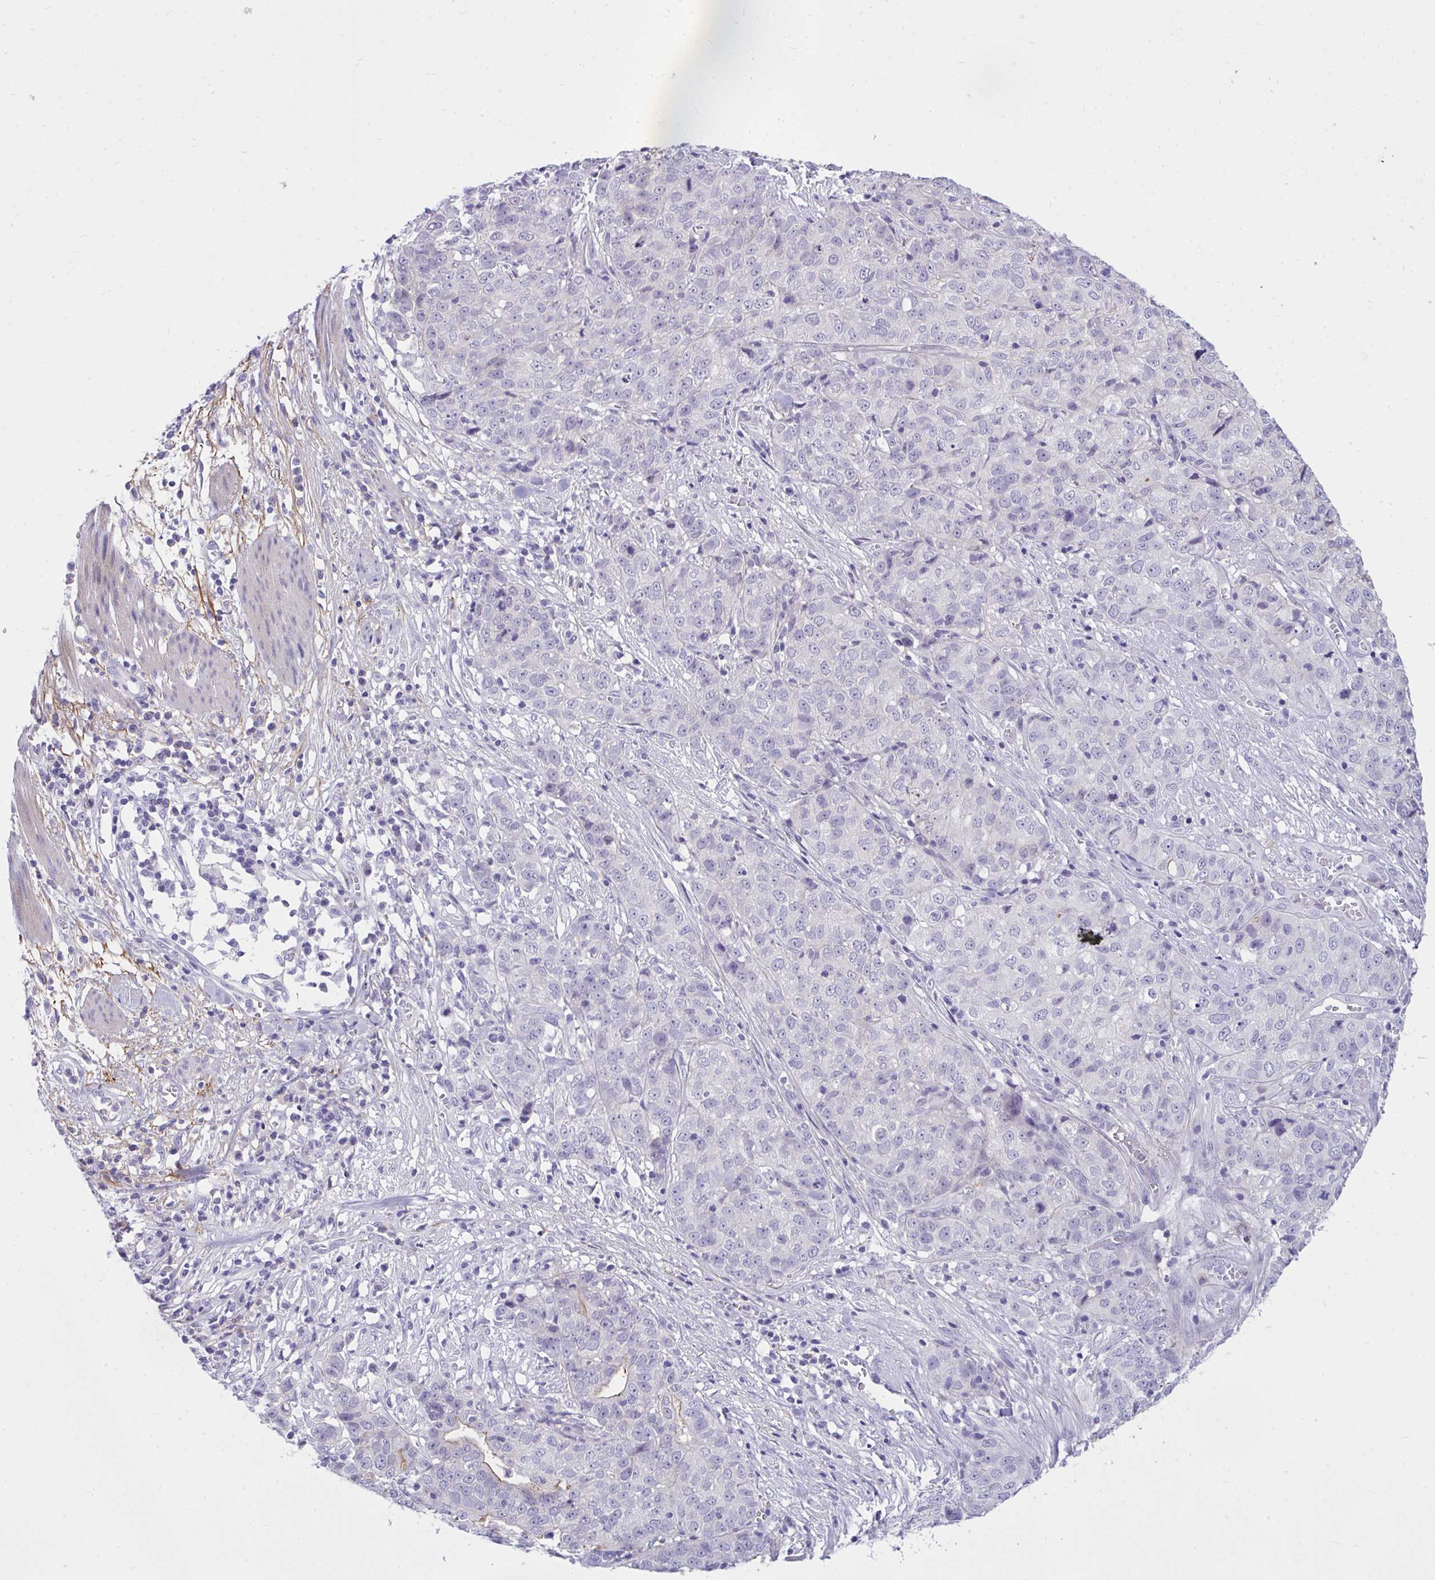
{"staining": {"intensity": "moderate", "quantity": "<25%", "location": "cytoplasmic/membranous"}, "tissue": "stomach cancer", "cell_type": "Tumor cells", "image_type": "cancer", "snomed": [{"axis": "morphology", "description": "Adenocarcinoma, NOS"}, {"axis": "topography", "description": "Stomach, upper"}], "caption": "A photomicrograph showing moderate cytoplasmic/membranous positivity in approximately <25% of tumor cells in stomach adenocarcinoma, as visualized by brown immunohistochemical staining.", "gene": "PIGZ", "patient": {"sex": "female", "age": 67}}